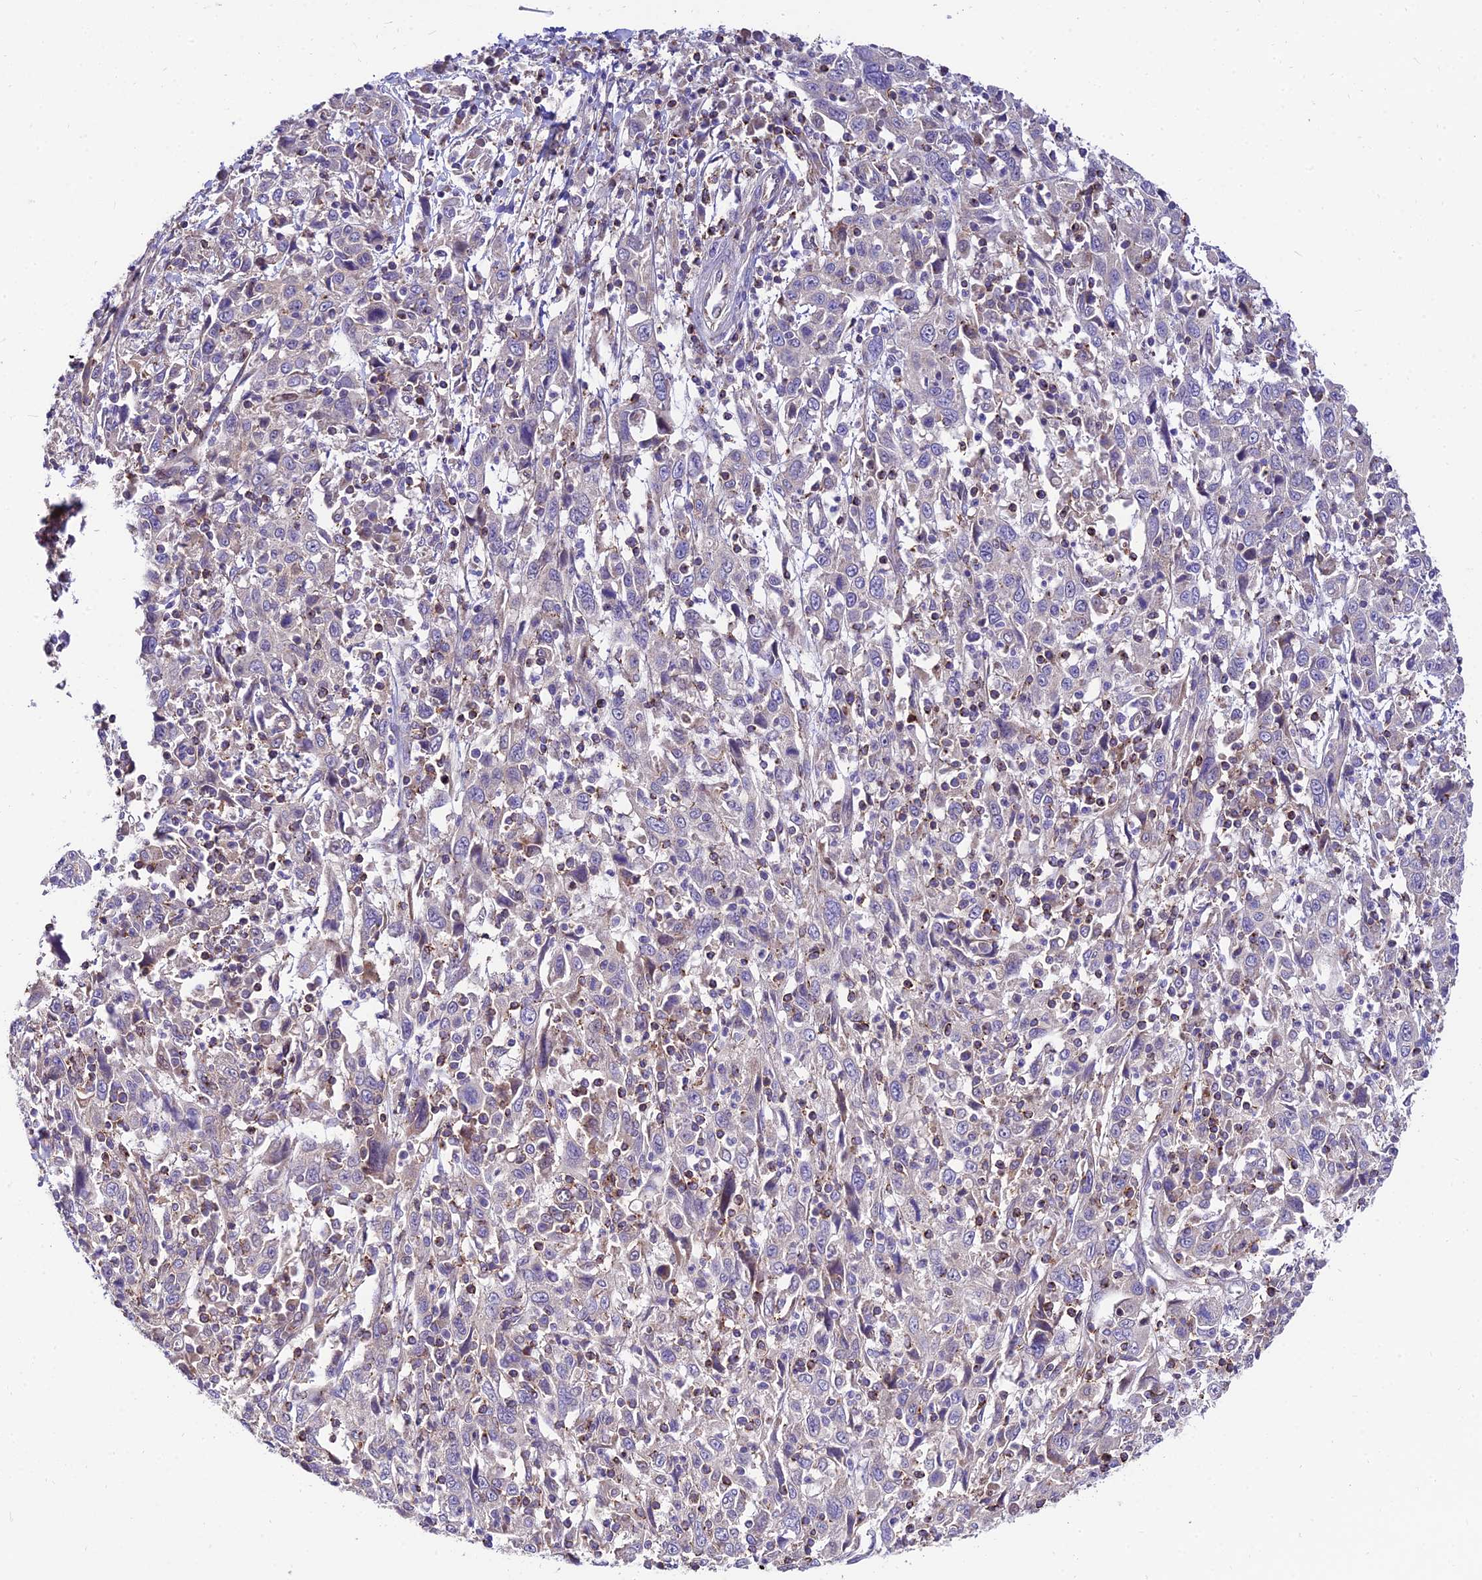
{"staining": {"intensity": "negative", "quantity": "none", "location": "none"}, "tissue": "cervical cancer", "cell_type": "Tumor cells", "image_type": "cancer", "snomed": [{"axis": "morphology", "description": "Squamous cell carcinoma, NOS"}, {"axis": "topography", "description": "Cervix"}], "caption": "Immunohistochemical staining of cervical cancer (squamous cell carcinoma) demonstrates no significant positivity in tumor cells.", "gene": "C6orf132", "patient": {"sex": "female", "age": 46}}